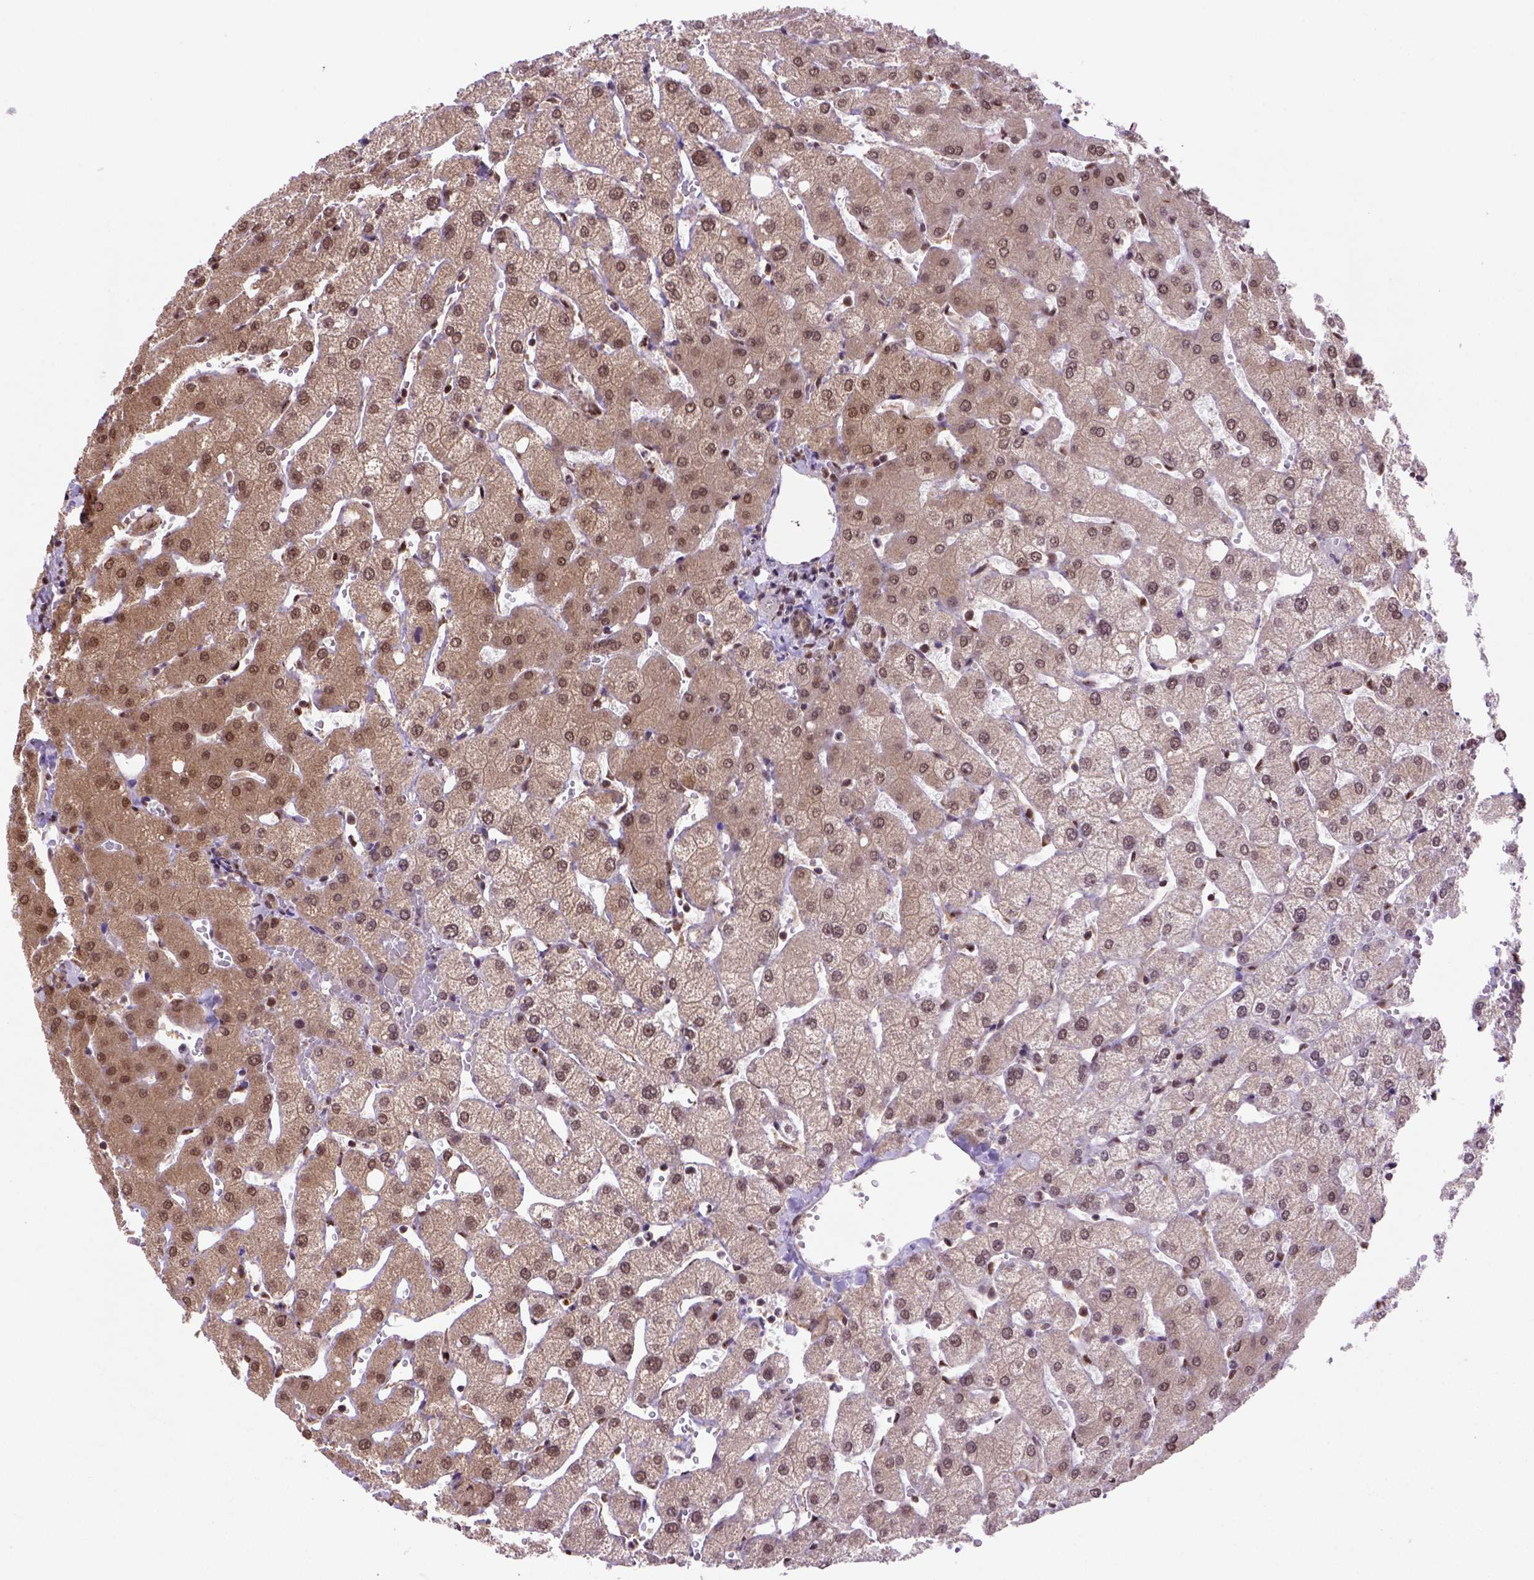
{"staining": {"intensity": "moderate", "quantity": ">75%", "location": "cytoplasmic/membranous,nuclear"}, "tissue": "liver", "cell_type": "Cholangiocytes", "image_type": "normal", "snomed": [{"axis": "morphology", "description": "Normal tissue, NOS"}, {"axis": "topography", "description": "Liver"}], "caption": "IHC staining of benign liver, which demonstrates medium levels of moderate cytoplasmic/membranous,nuclear positivity in approximately >75% of cholangiocytes indicating moderate cytoplasmic/membranous,nuclear protein positivity. The staining was performed using DAB (brown) for protein detection and nuclei were counterstained in hematoxylin (blue).", "gene": "PSMC2", "patient": {"sex": "female", "age": 54}}